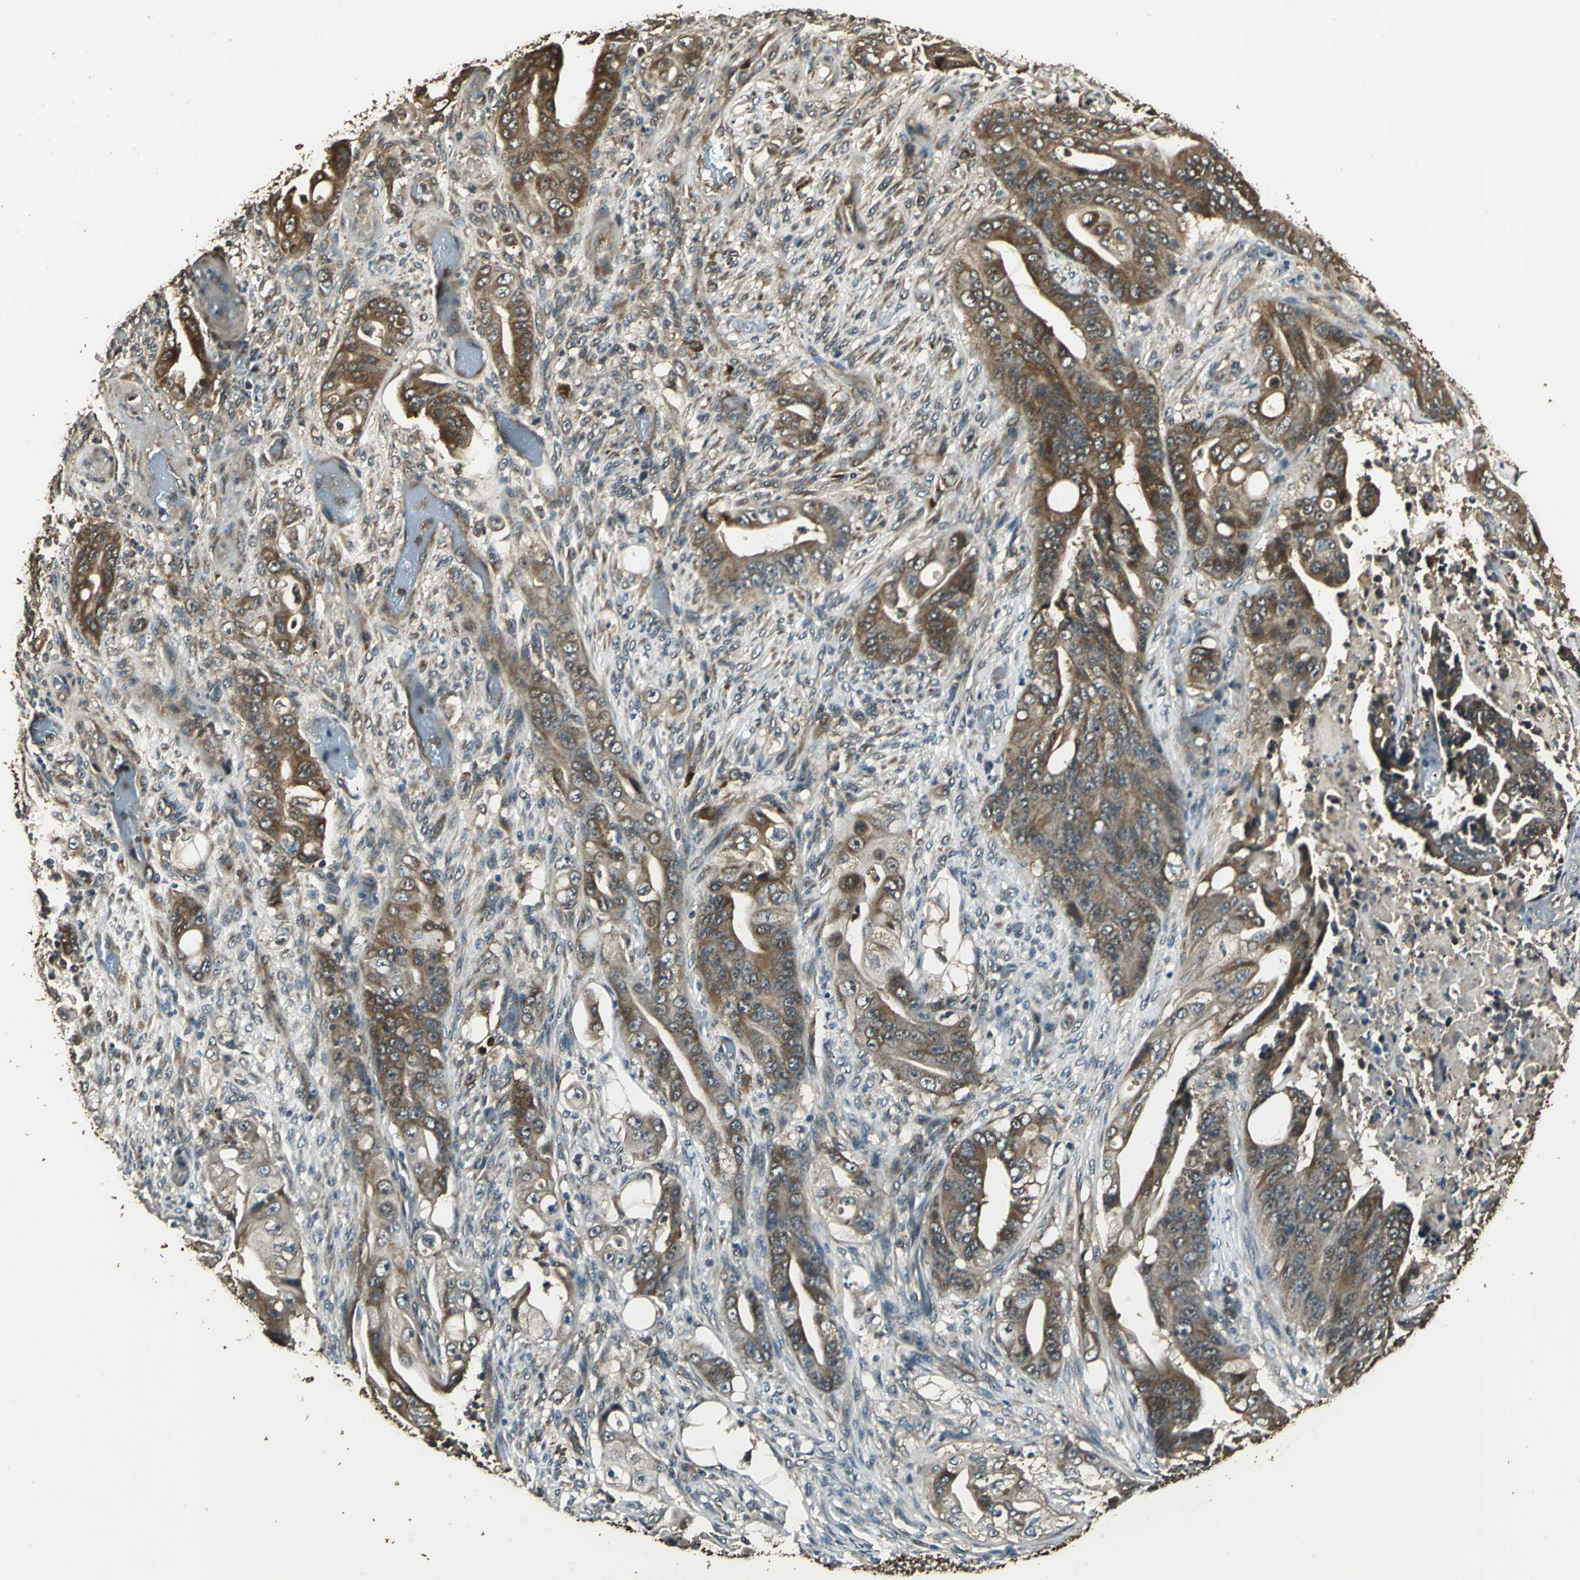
{"staining": {"intensity": "moderate", "quantity": ">75%", "location": "cytoplasmic/membranous"}, "tissue": "stomach cancer", "cell_type": "Tumor cells", "image_type": "cancer", "snomed": [{"axis": "morphology", "description": "Adenocarcinoma, NOS"}, {"axis": "topography", "description": "Stomach"}], "caption": "Moderate cytoplasmic/membranous positivity for a protein is present in approximately >75% of tumor cells of adenocarcinoma (stomach) using immunohistochemistry (IHC).", "gene": "TMPRSS4", "patient": {"sex": "female", "age": 73}}